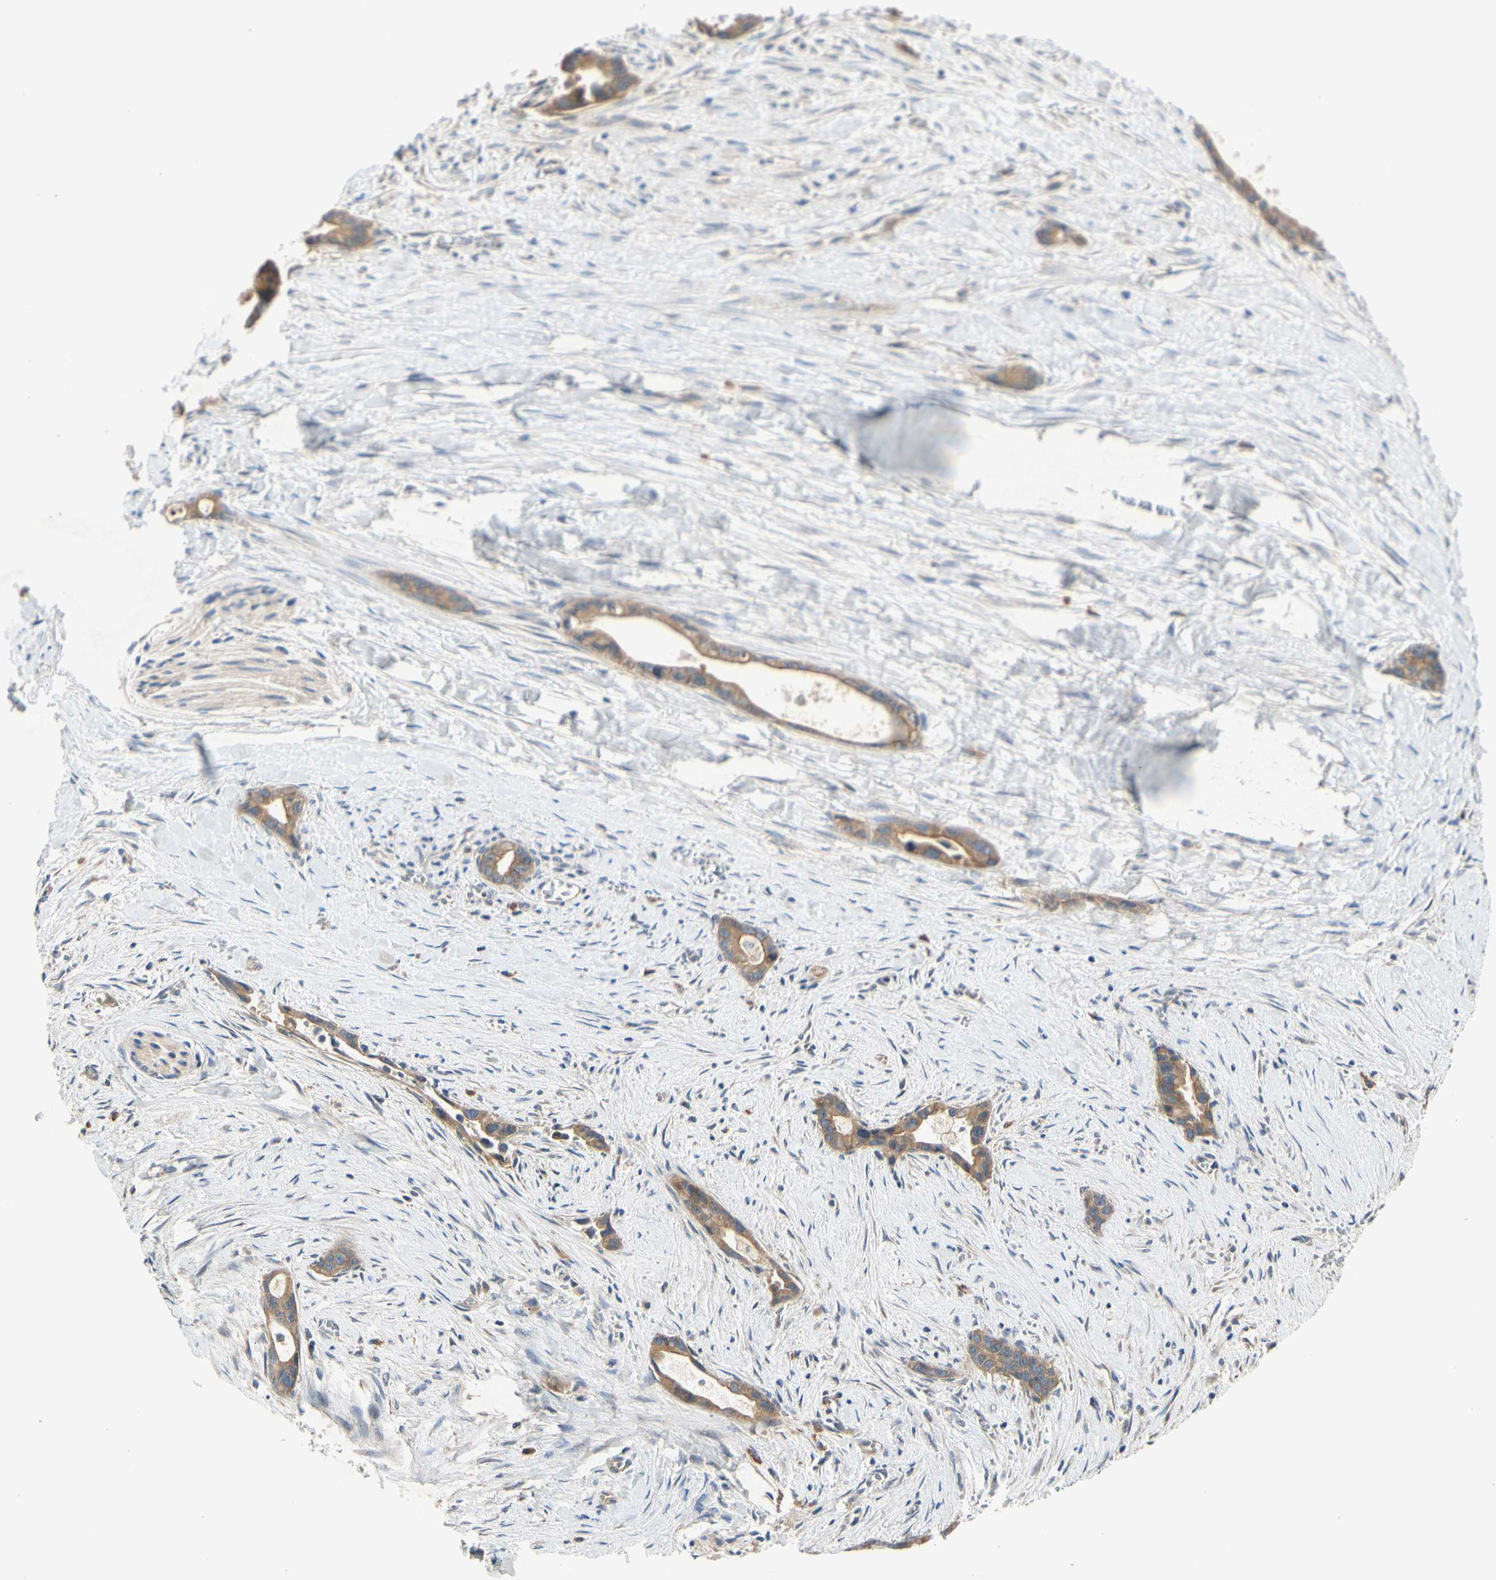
{"staining": {"intensity": "moderate", "quantity": ">75%", "location": "cytoplasmic/membranous"}, "tissue": "liver cancer", "cell_type": "Tumor cells", "image_type": "cancer", "snomed": [{"axis": "morphology", "description": "Cholangiocarcinoma"}, {"axis": "topography", "description": "Liver"}], "caption": "Human cholangiocarcinoma (liver) stained for a protein (brown) reveals moderate cytoplasmic/membranous positive positivity in about >75% of tumor cells.", "gene": "MBTPS2", "patient": {"sex": "female", "age": 55}}